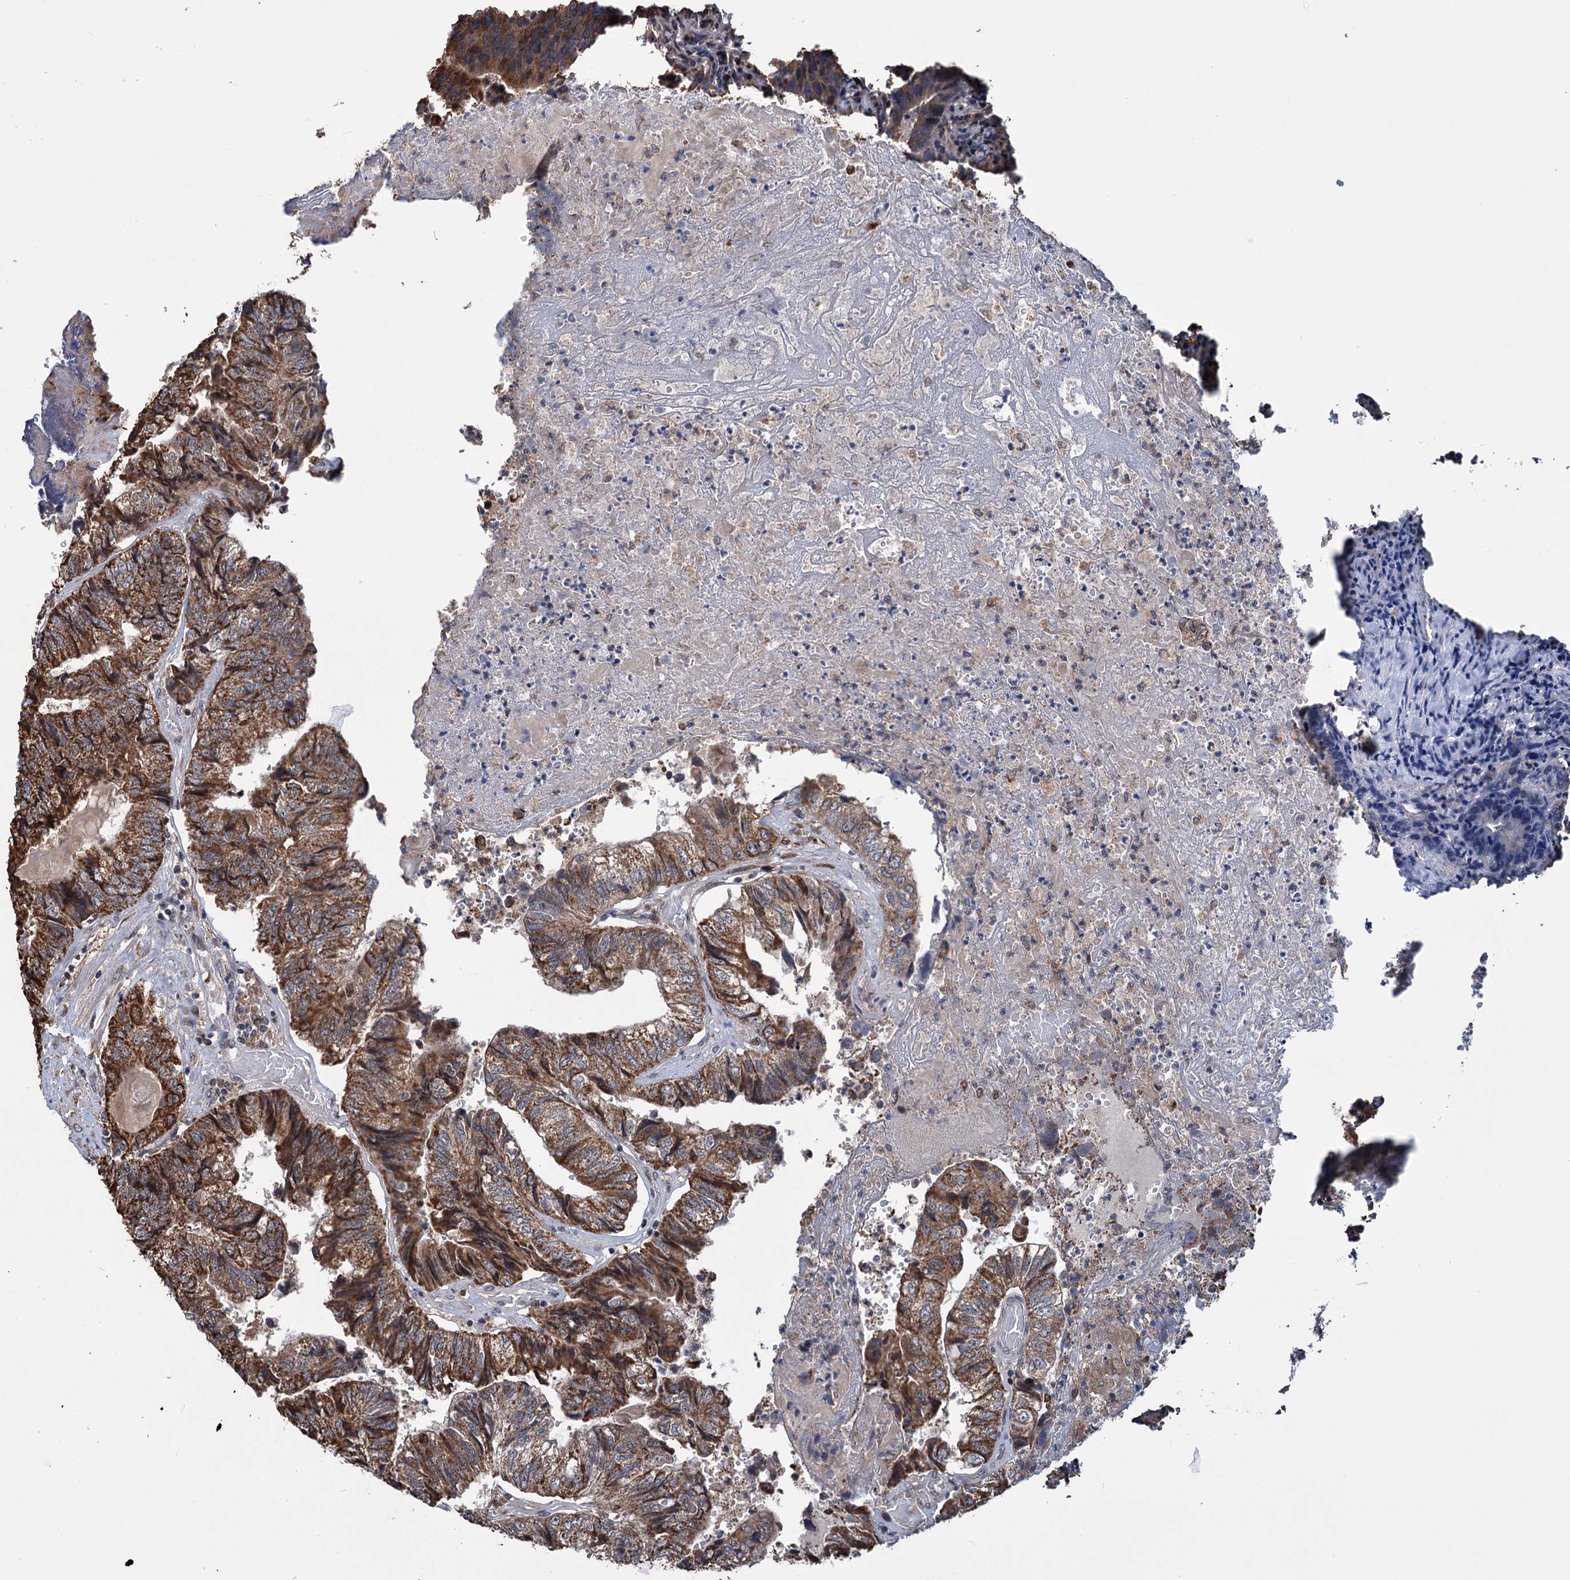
{"staining": {"intensity": "strong", "quantity": ">75%", "location": "cytoplasmic/membranous"}, "tissue": "colorectal cancer", "cell_type": "Tumor cells", "image_type": "cancer", "snomed": [{"axis": "morphology", "description": "Adenocarcinoma, NOS"}, {"axis": "topography", "description": "Colon"}], "caption": "The photomicrograph shows immunohistochemical staining of colorectal cancer. There is strong cytoplasmic/membranous staining is present in about >75% of tumor cells. (DAB IHC, brown staining for protein, blue staining for nuclei).", "gene": "NCAPD2", "patient": {"sex": "female", "age": 67}}